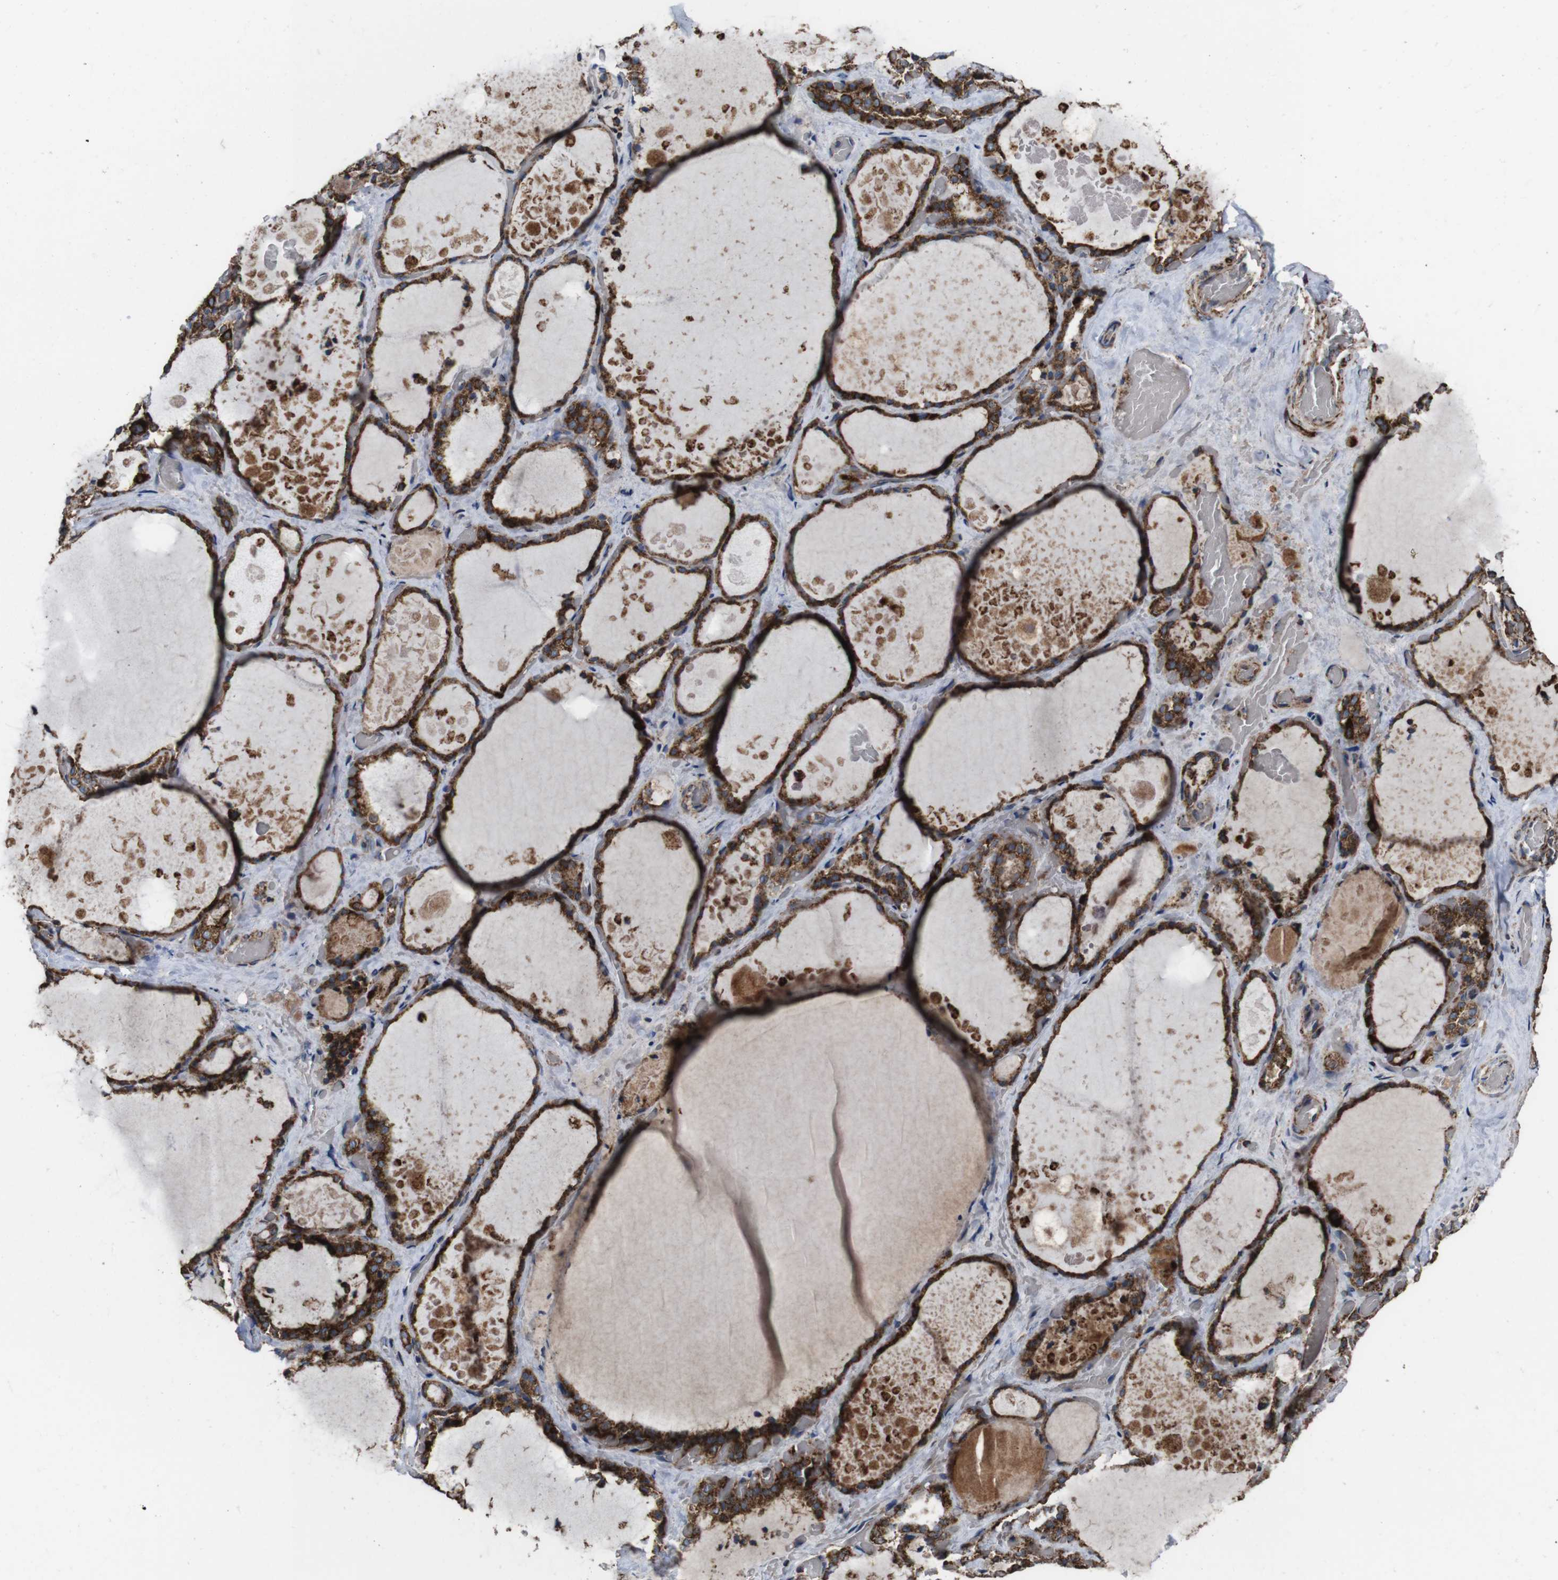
{"staining": {"intensity": "strong", "quantity": ">75%", "location": "cytoplasmic/membranous"}, "tissue": "thyroid gland", "cell_type": "Glandular cells", "image_type": "normal", "snomed": [{"axis": "morphology", "description": "Normal tissue, NOS"}, {"axis": "topography", "description": "Thyroid gland"}], "caption": "IHC (DAB (3,3'-diaminobenzidine)) staining of unremarkable human thyroid gland demonstrates strong cytoplasmic/membranous protein expression in approximately >75% of glandular cells.", "gene": "HK1", "patient": {"sex": "male", "age": 61}}